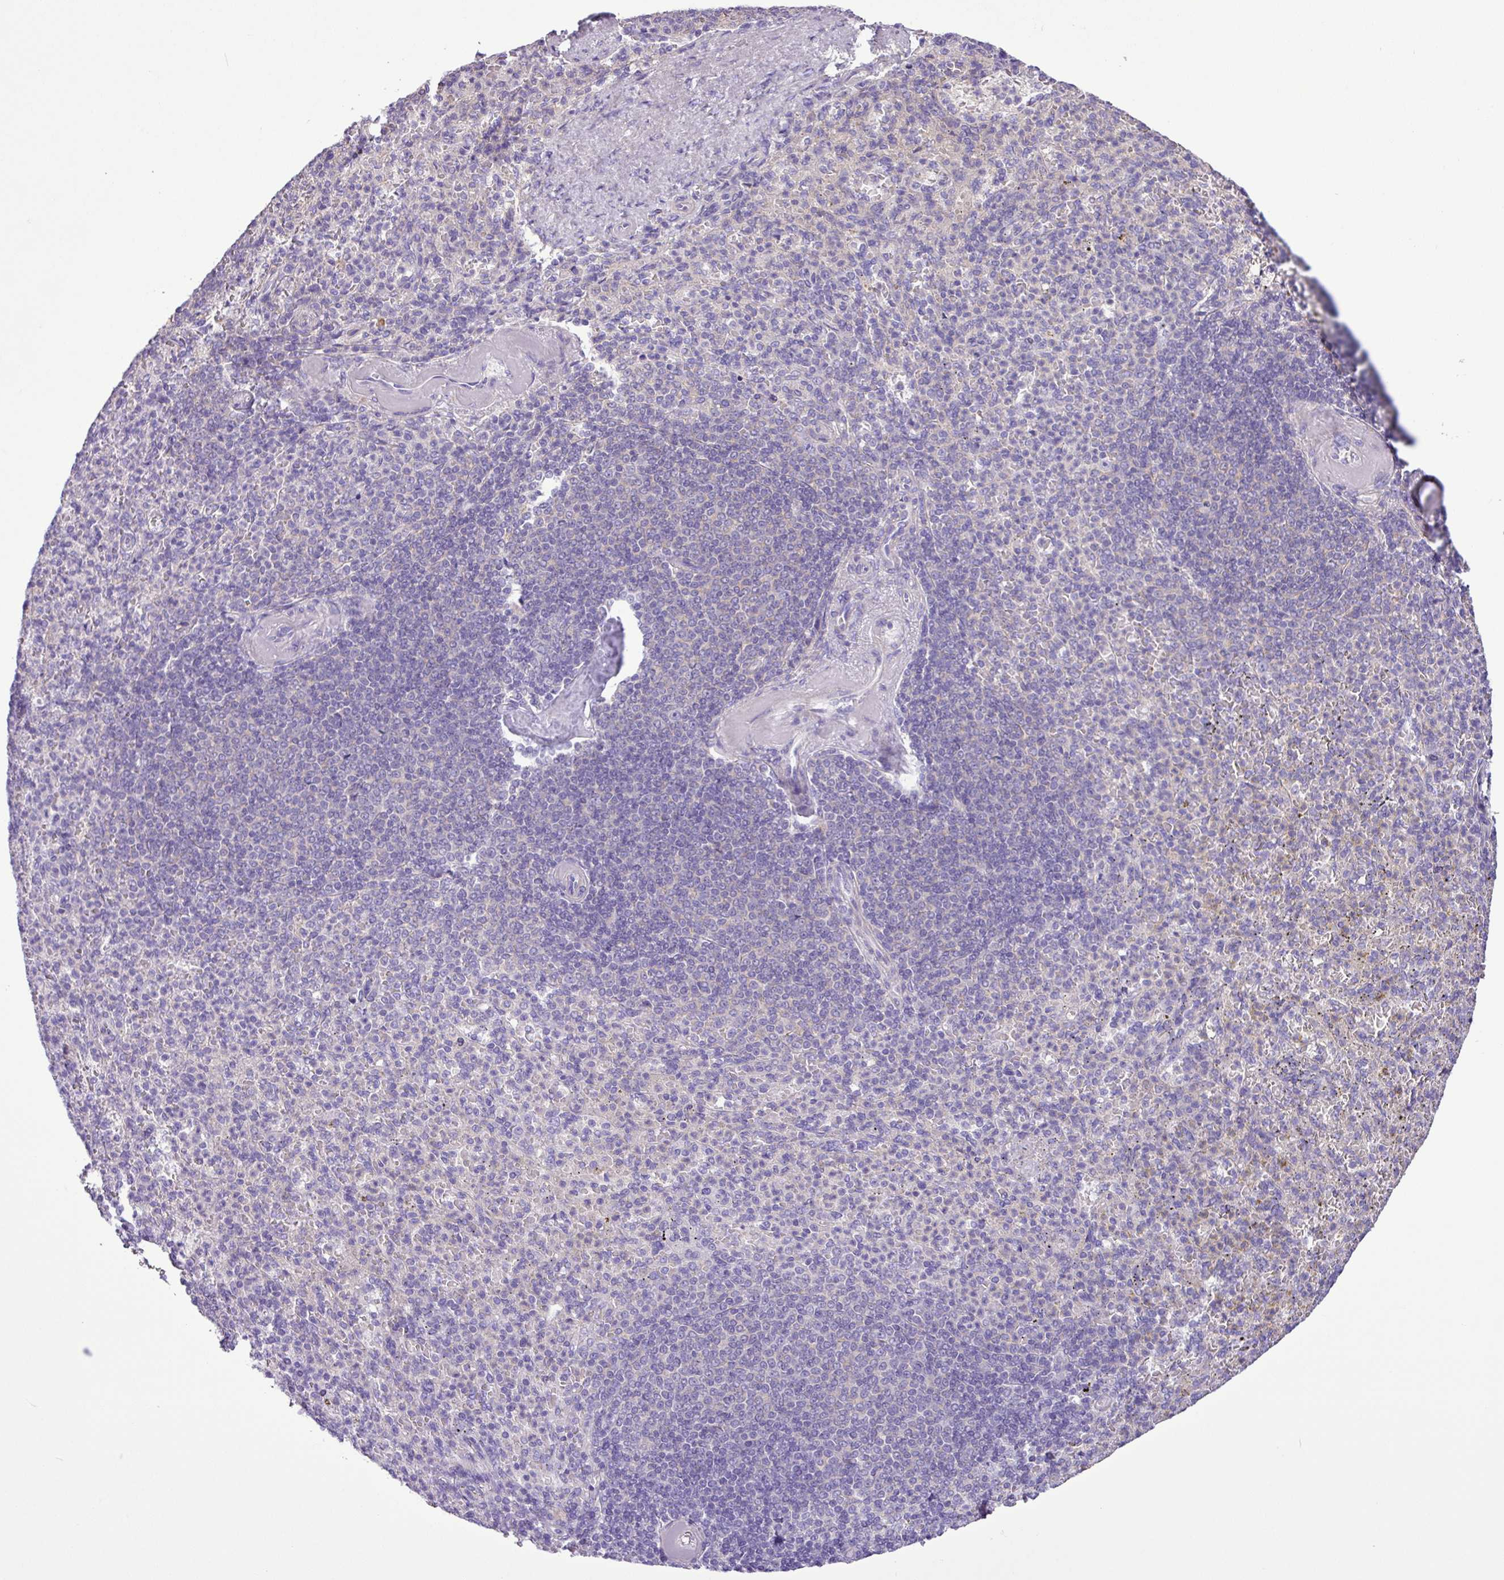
{"staining": {"intensity": "negative", "quantity": "none", "location": "none"}, "tissue": "spleen", "cell_type": "Cells in red pulp", "image_type": "normal", "snomed": [{"axis": "morphology", "description": "Normal tissue, NOS"}, {"axis": "topography", "description": "Spleen"}], "caption": "Spleen was stained to show a protein in brown. There is no significant positivity in cells in red pulp.", "gene": "ZNF334", "patient": {"sex": "female", "age": 74}}